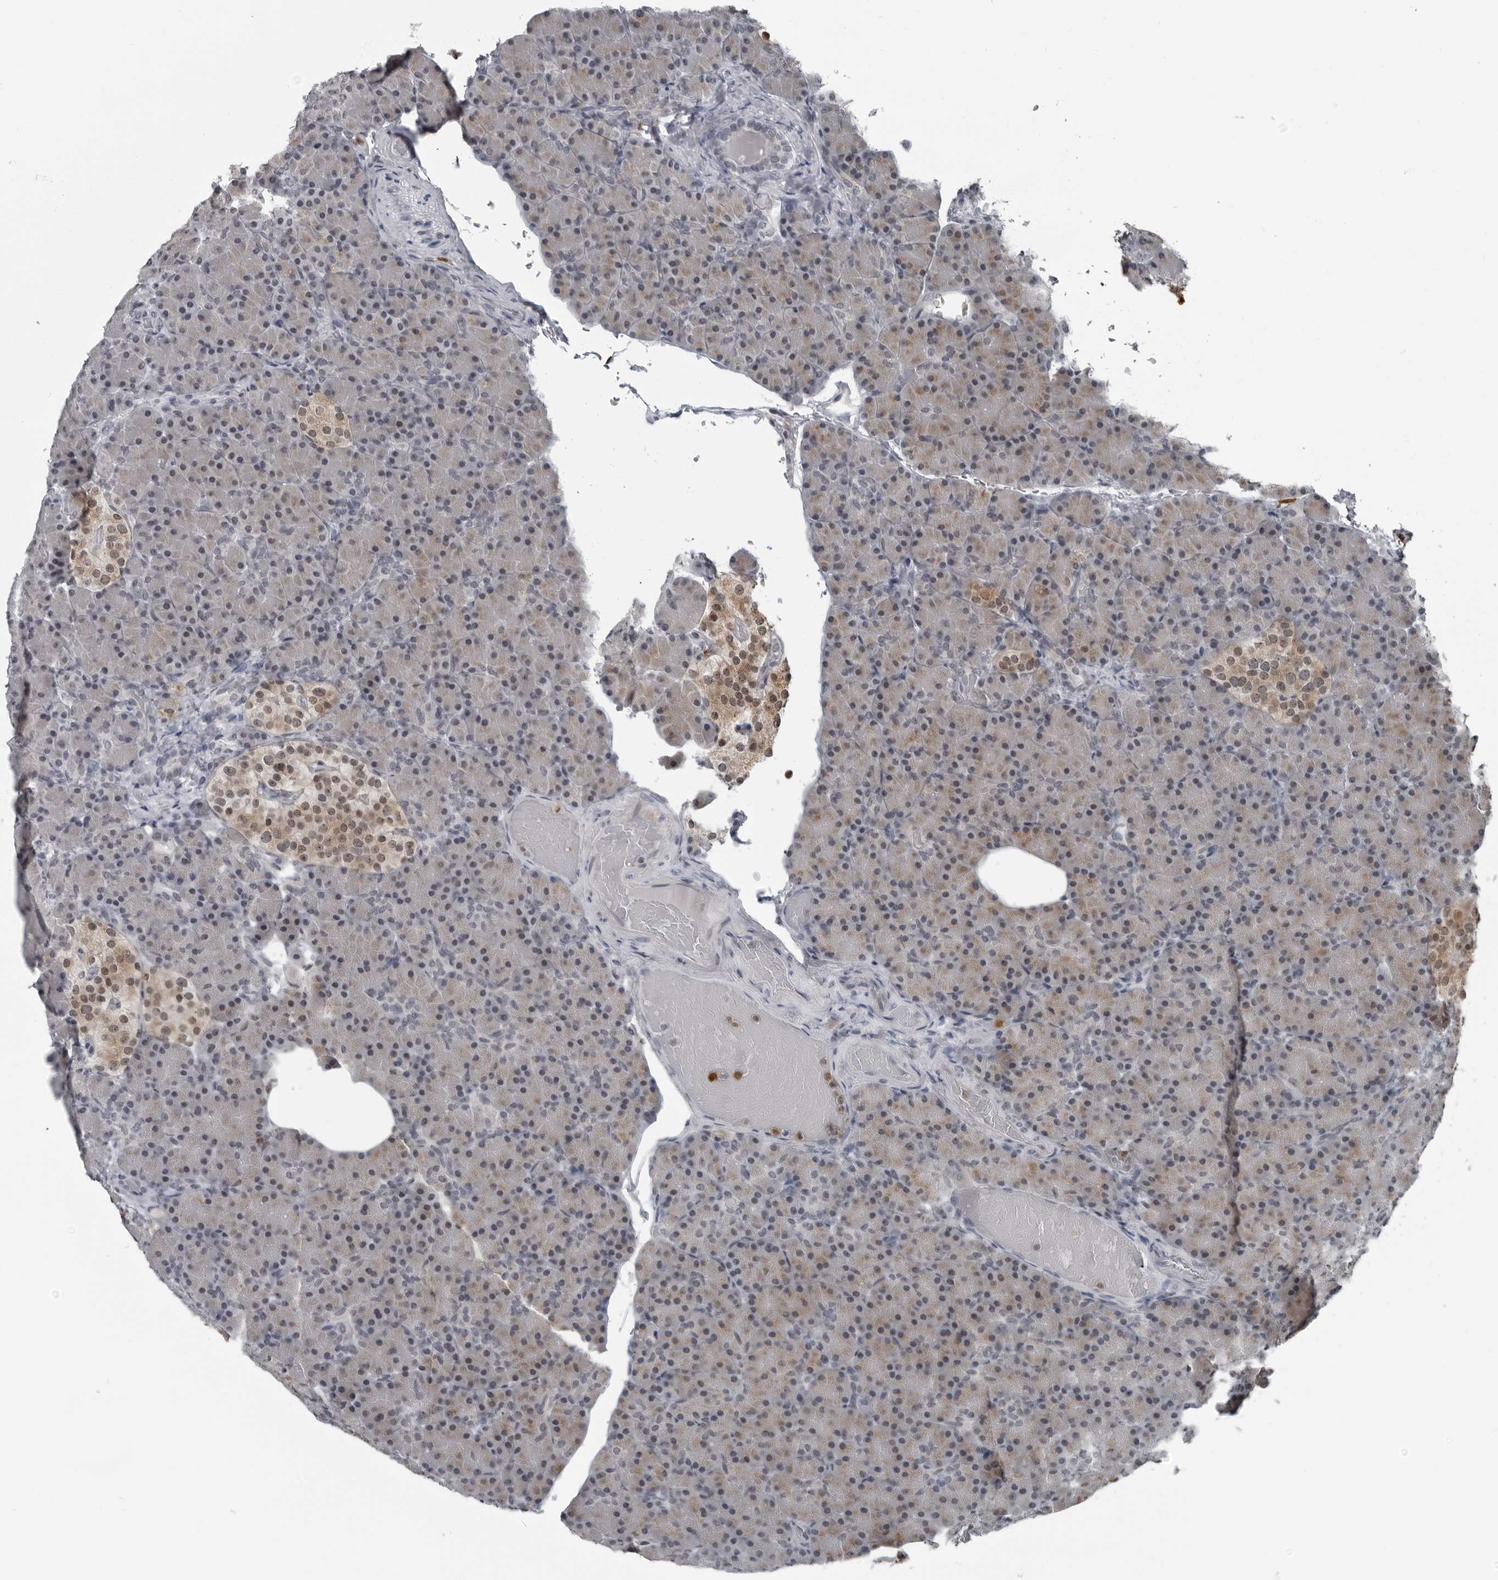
{"staining": {"intensity": "weak", "quantity": "25%-75%", "location": "cytoplasmic/membranous,nuclear"}, "tissue": "pancreas", "cell_type": "Exocrine glandular cells", "image_type": "normal", "snomed": [{"axis": "morphology", "description": "Normal tissue, NOS"}, {"axis": "topography", "description": "Pancreas"}], "caption": "Immunohistochemistry (IHC) micrograph of benign human pancreas stained for a protein (brown), which demonstrates low levels of weak cytoplasmic/membranous,nuclear positivity in approximately 25%-75% of exocrine glandular cells.", "gene": "RTCA", "patient": {"sex": "female", "age": 43}}